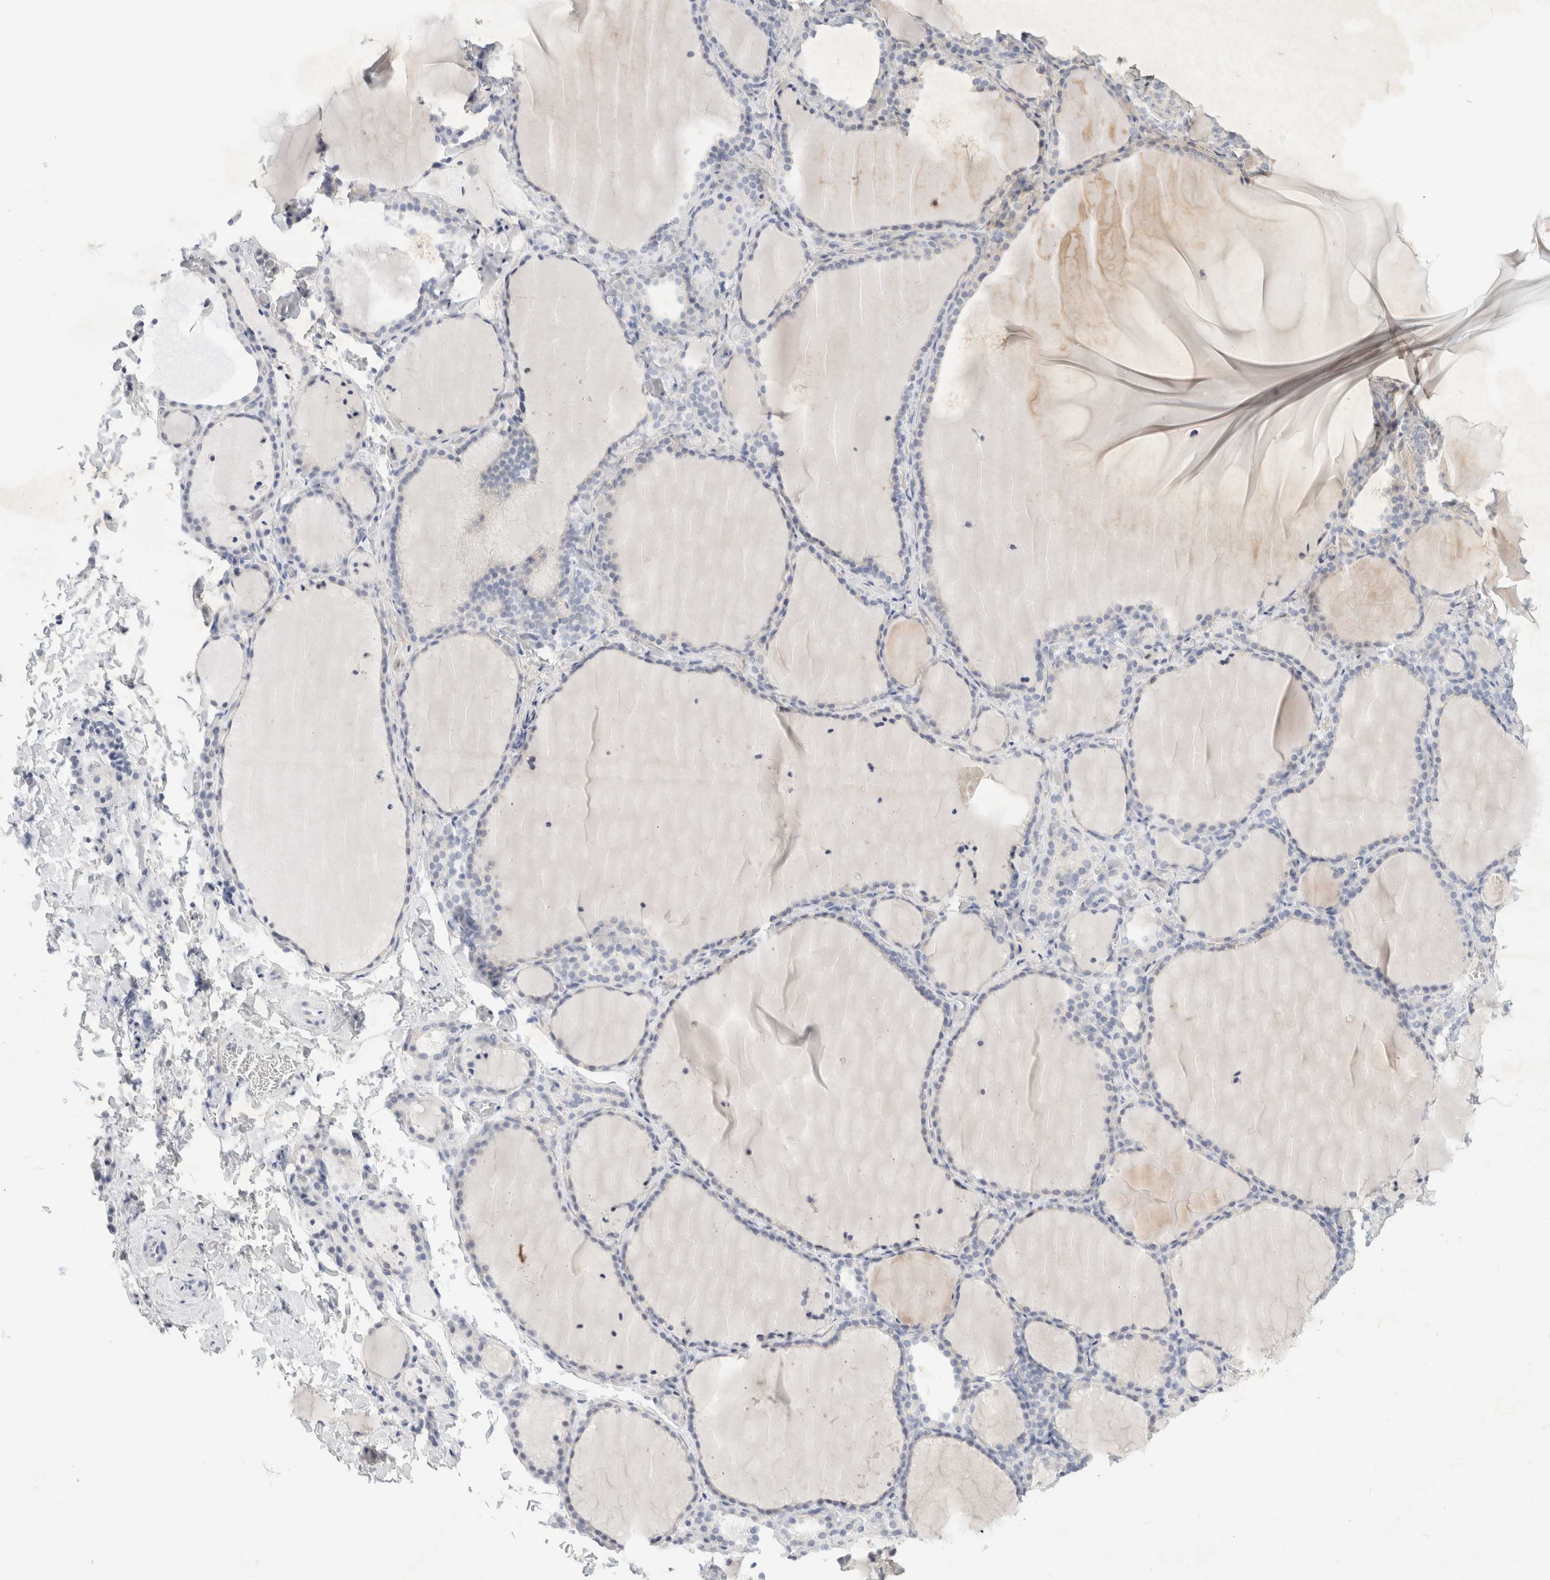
{"staining": {"intensity": "negative", "quantity": "none", "location": "none"}, "tissue": "thyroid gland", "cell_type": "Glandular cells", "image_type": "normal", "snomed": [{"axis": "morphology", "description": "Normal tissue, NOS"}, {"axis": "topography", "description": "Thyroid gland"}], "caption": "Immunohistochemistry of benign human thyroid gland displays no positivity in glandular cells. Brightfield microscopy of IHC stained with DAB (brown) and hematoxylin (blue), captured at high magnification.", "gene": "NEFM", "patient": {"sex": "female", "age": 22}}